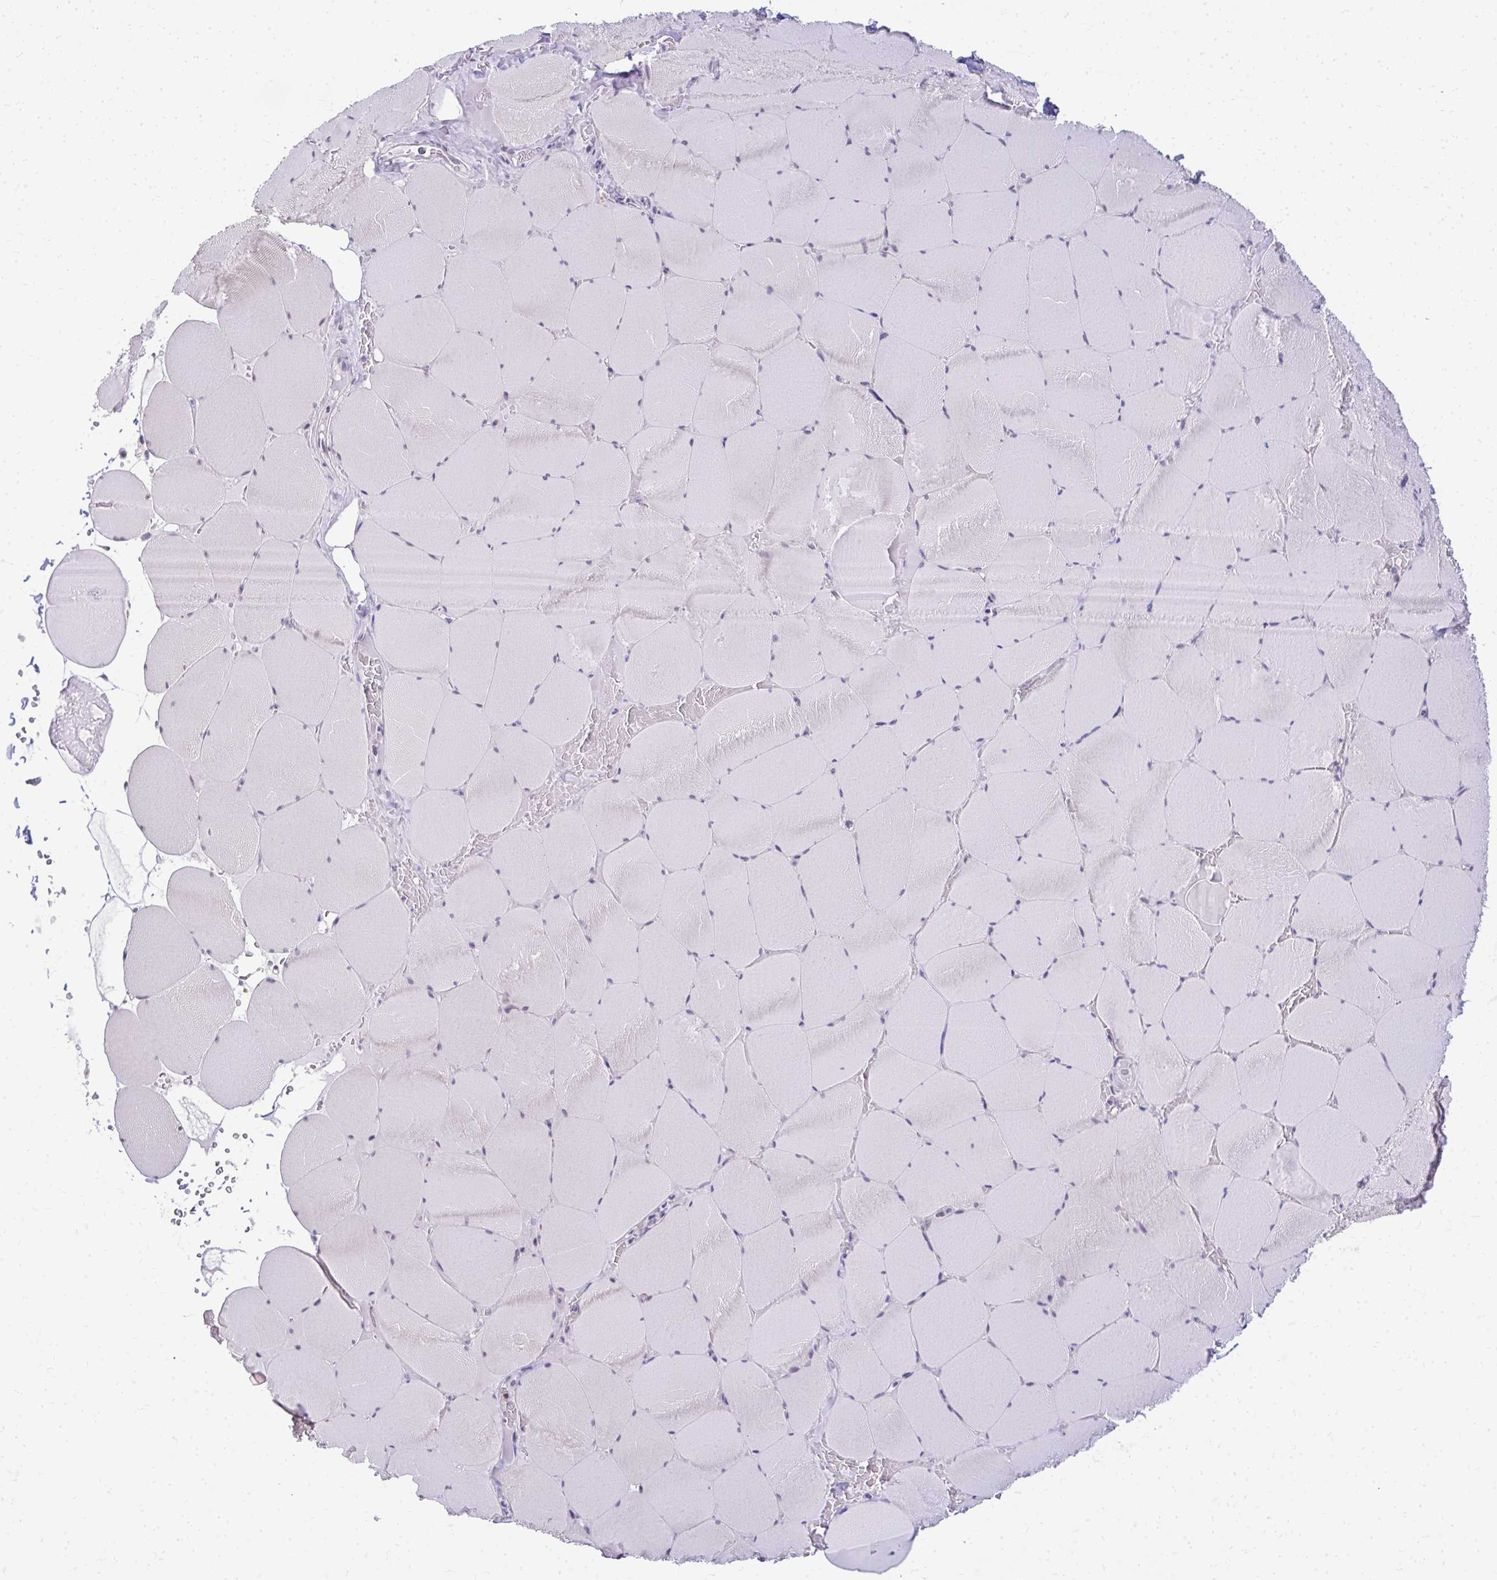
{"staining": {"intensity": "negative", "quantity": "none", "location": "none"}, "tissue": "skeletal muscle", "cell_type": "Myocytes", "image_type": "normal", "snomed": [{"axis": "morphology", "description": "Normal tissue, NOS"}, {"axis": "topography", "description": "Skeletal muscle"}, {"axis": "topography", "description": "Head-Neck"}], "caption": "DAB immunohistochemical staining of benign human skeletal muscle exhibits no significant staining in myocytes.", "gene": "EID3", "patient": {"sex": "male", "age": 66}}